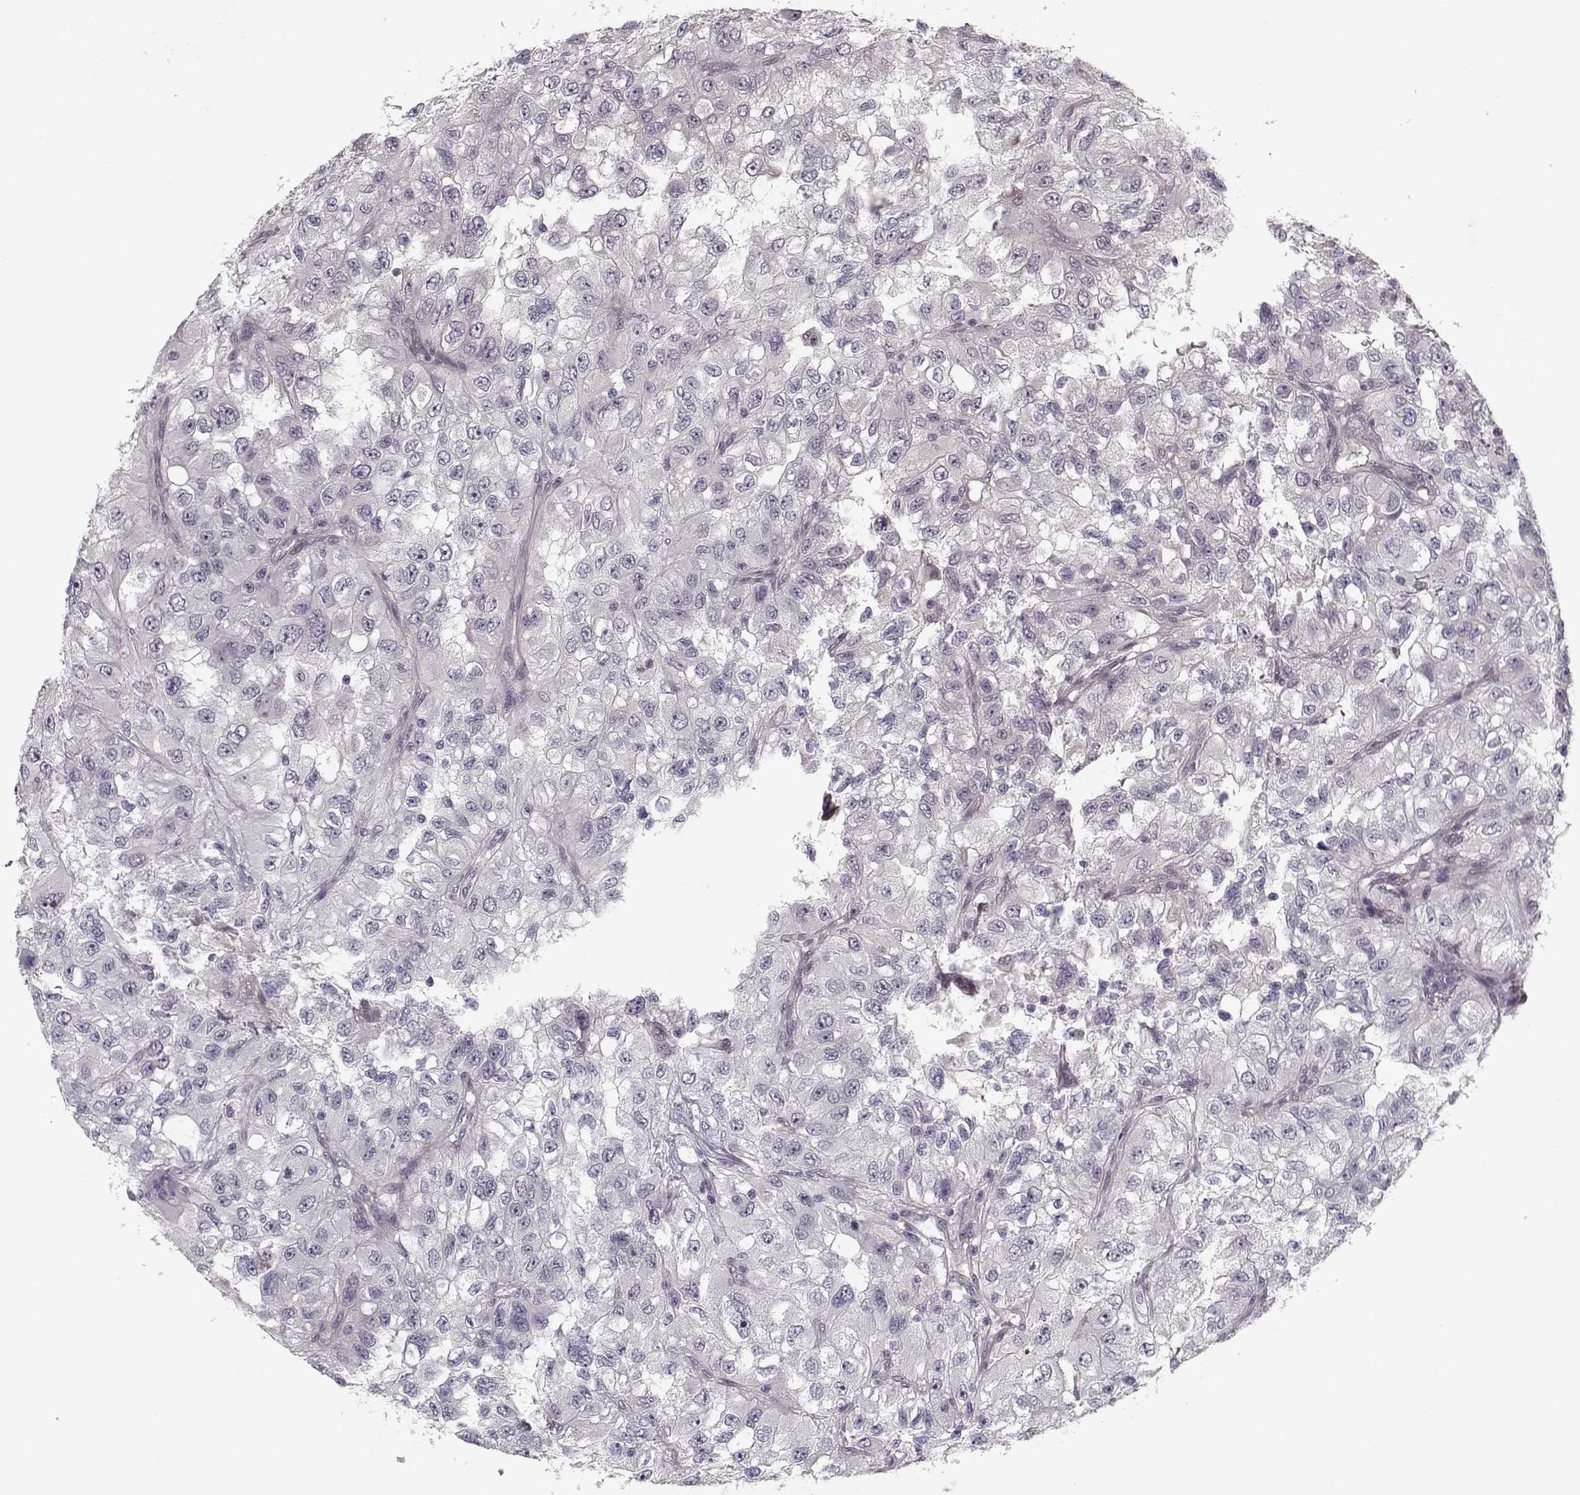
{"staining": {"intensity": "negative", "quantity": "none", "location": "none"}, "tissue": "renal cancer", "cell_type": "Tumor cells", "image_type": "cancer", "snomed": [{"axis": "morphology", "description": "Adenocarcinoma, NOS"}, {"axis": "topography", "description": "Kidney"}], "caption": "DAB (3,3'-diaminobenzidine) immunohistochemical staining of human renal cancer (adenocarcinoma) reveals no significant expression in tumor cells.", "gene": "DNAI3", "patient": {"sex": "male", "age": 64}}